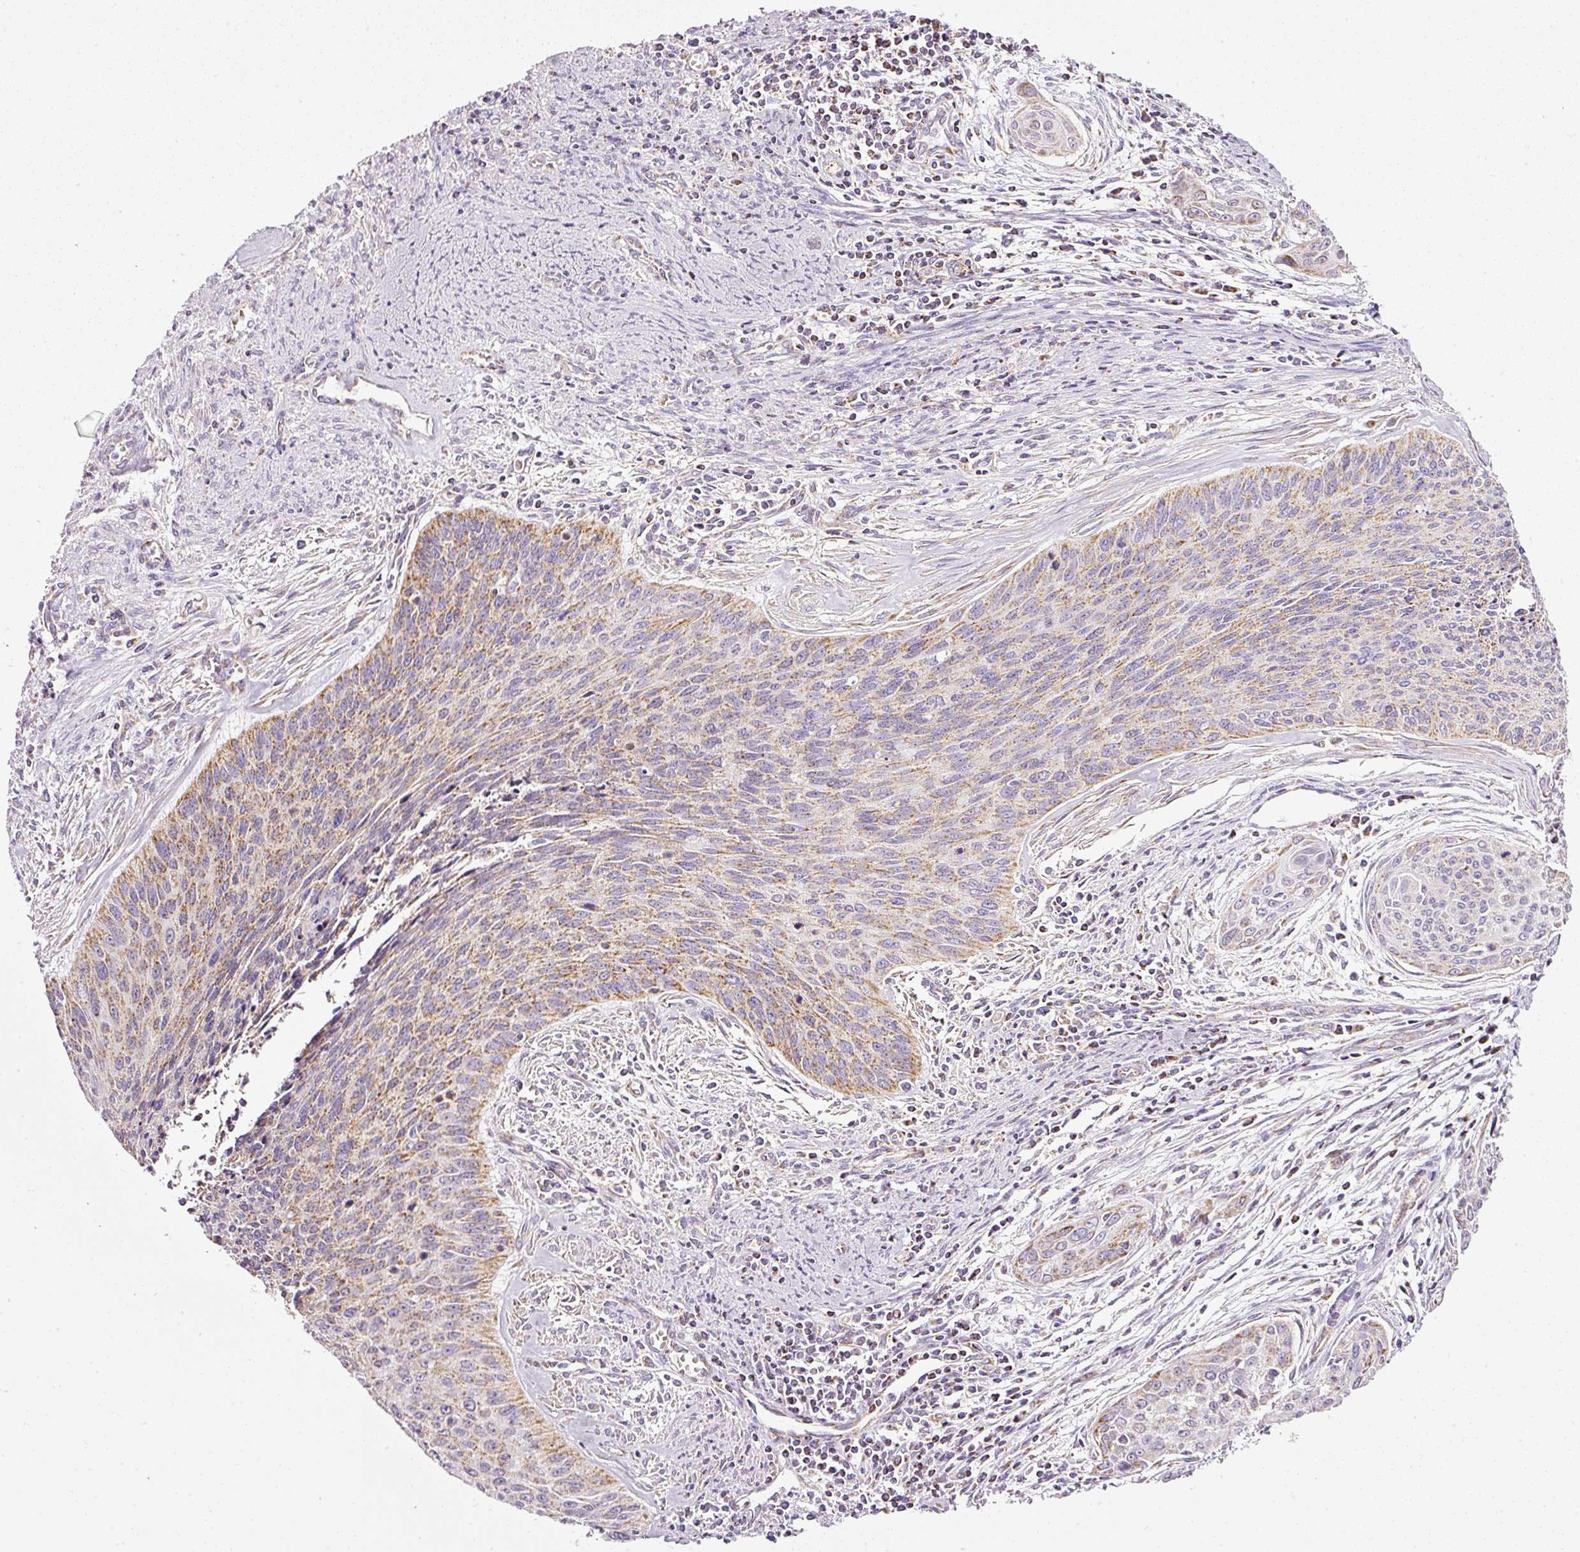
{"staining": {"intensity": "moderate", "quantity": "25%-75%", "location": "cytoplasmic/membranous"}, "tissue": "cervical cancer", "cell_type": "Tumor cells", "image_type": "cancer", "snomed": [{"axis": "morphology", "description": "Squamous cell carcinoma, NOS"}, {"axis": "topography", "description": "Cervix"}], "caption": "Immunohistochemical staining of human cervical squamous cell carcinoma displays medium levels of moderate cytoplasmic/membranous staining in approximately 25%-75% of tumor cells. The protein is shown in brown color, while the nuclei are stained blue.", "gene": "SDHA", "patient": {"sex": "female", "age": 55}}